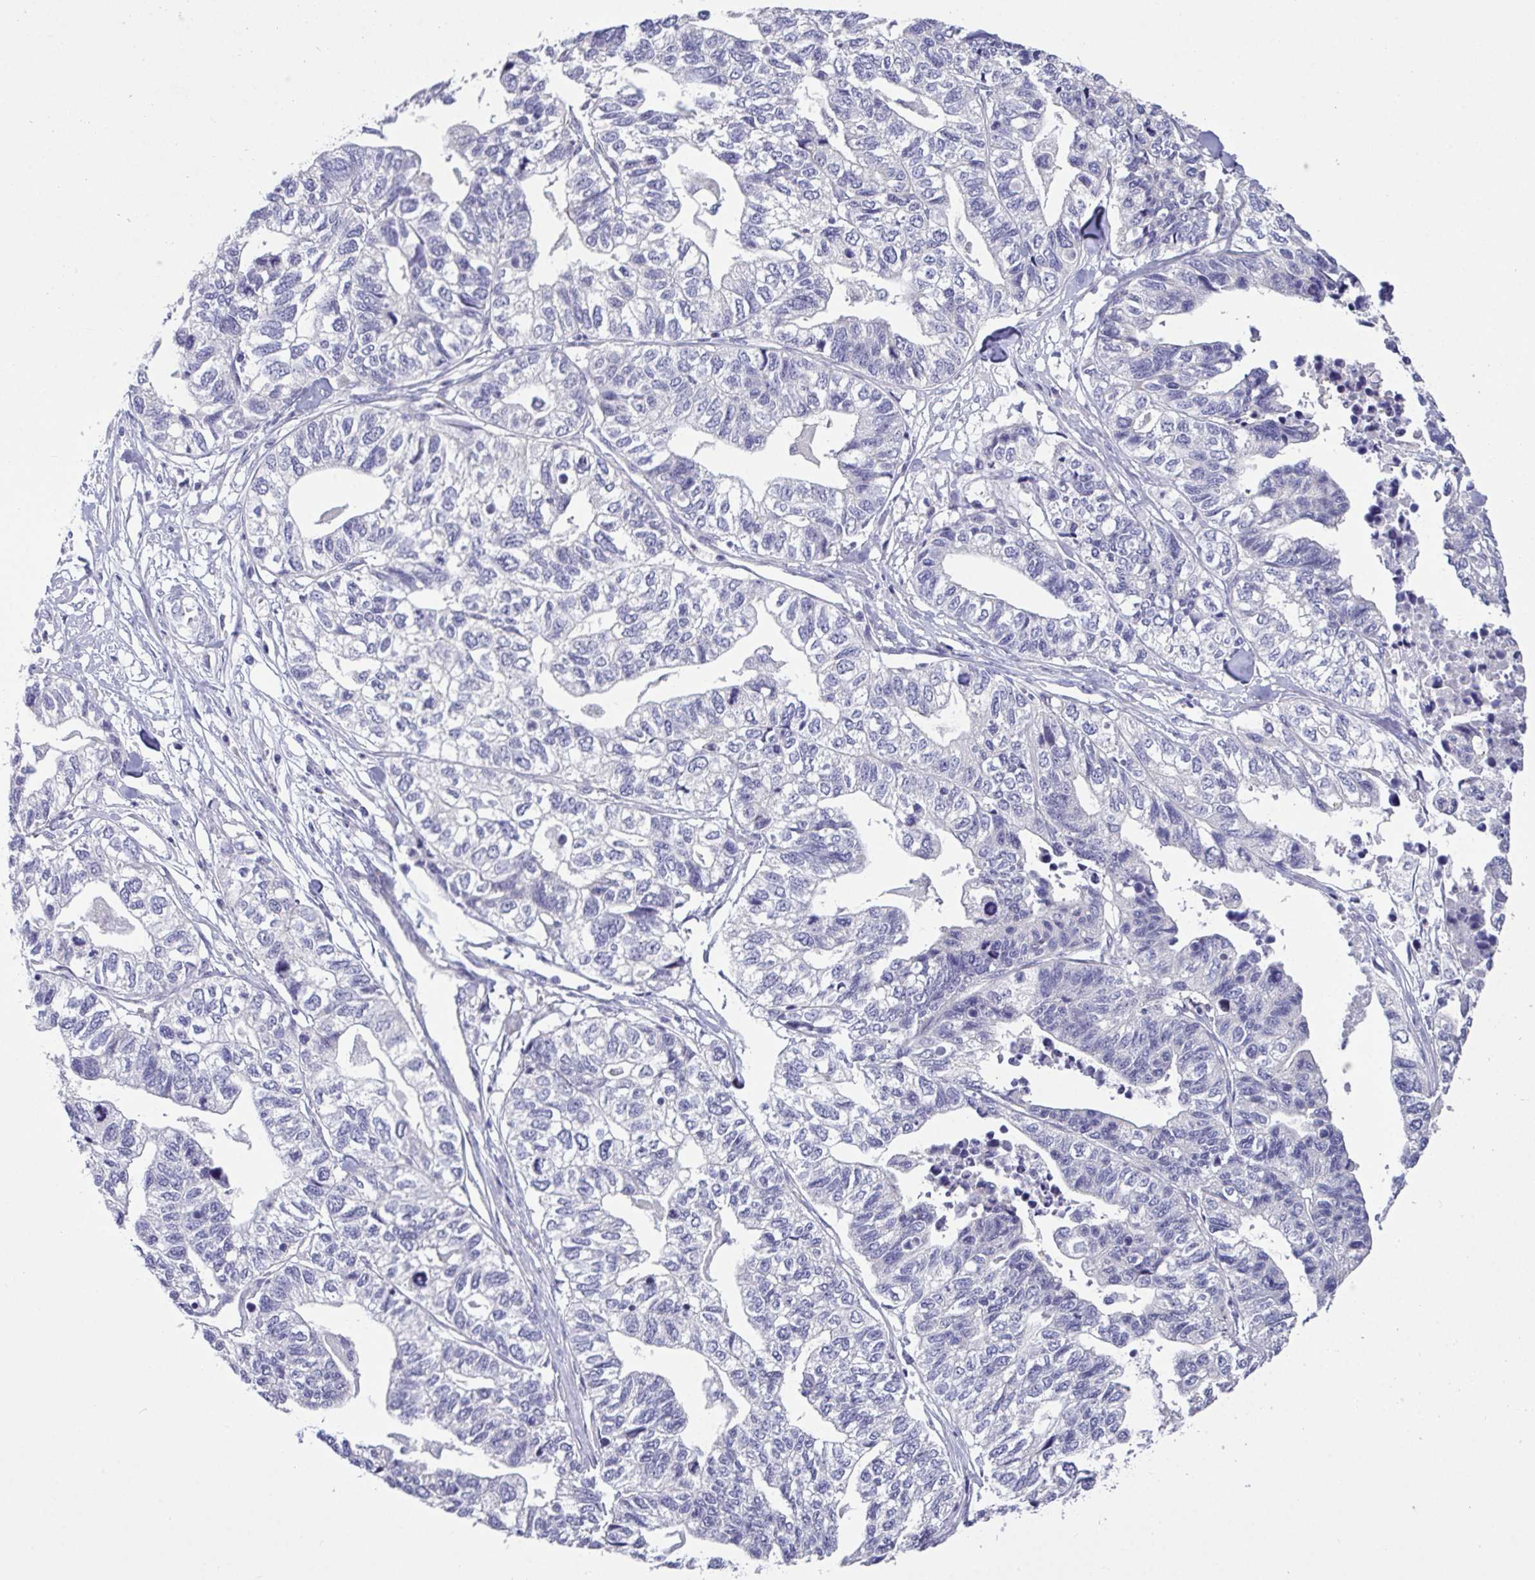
{"staining": {"intensity": "negative", "quantity": "none", "location": "none"}, "tissue": "stomach cancer", "cell_type": "Tumor cells", "image_type": "cancer", "snomed": [{"axis": "morphology", "description": "Adenocarcinoma, NOS"}, {"axis": "topography", "description": "Stomach, upper"}], "caption": "Tumor cells show no significant expression in stomach cancer.", "gene": "C4orf33", "patient": {"sex": "female", "age": 67}}